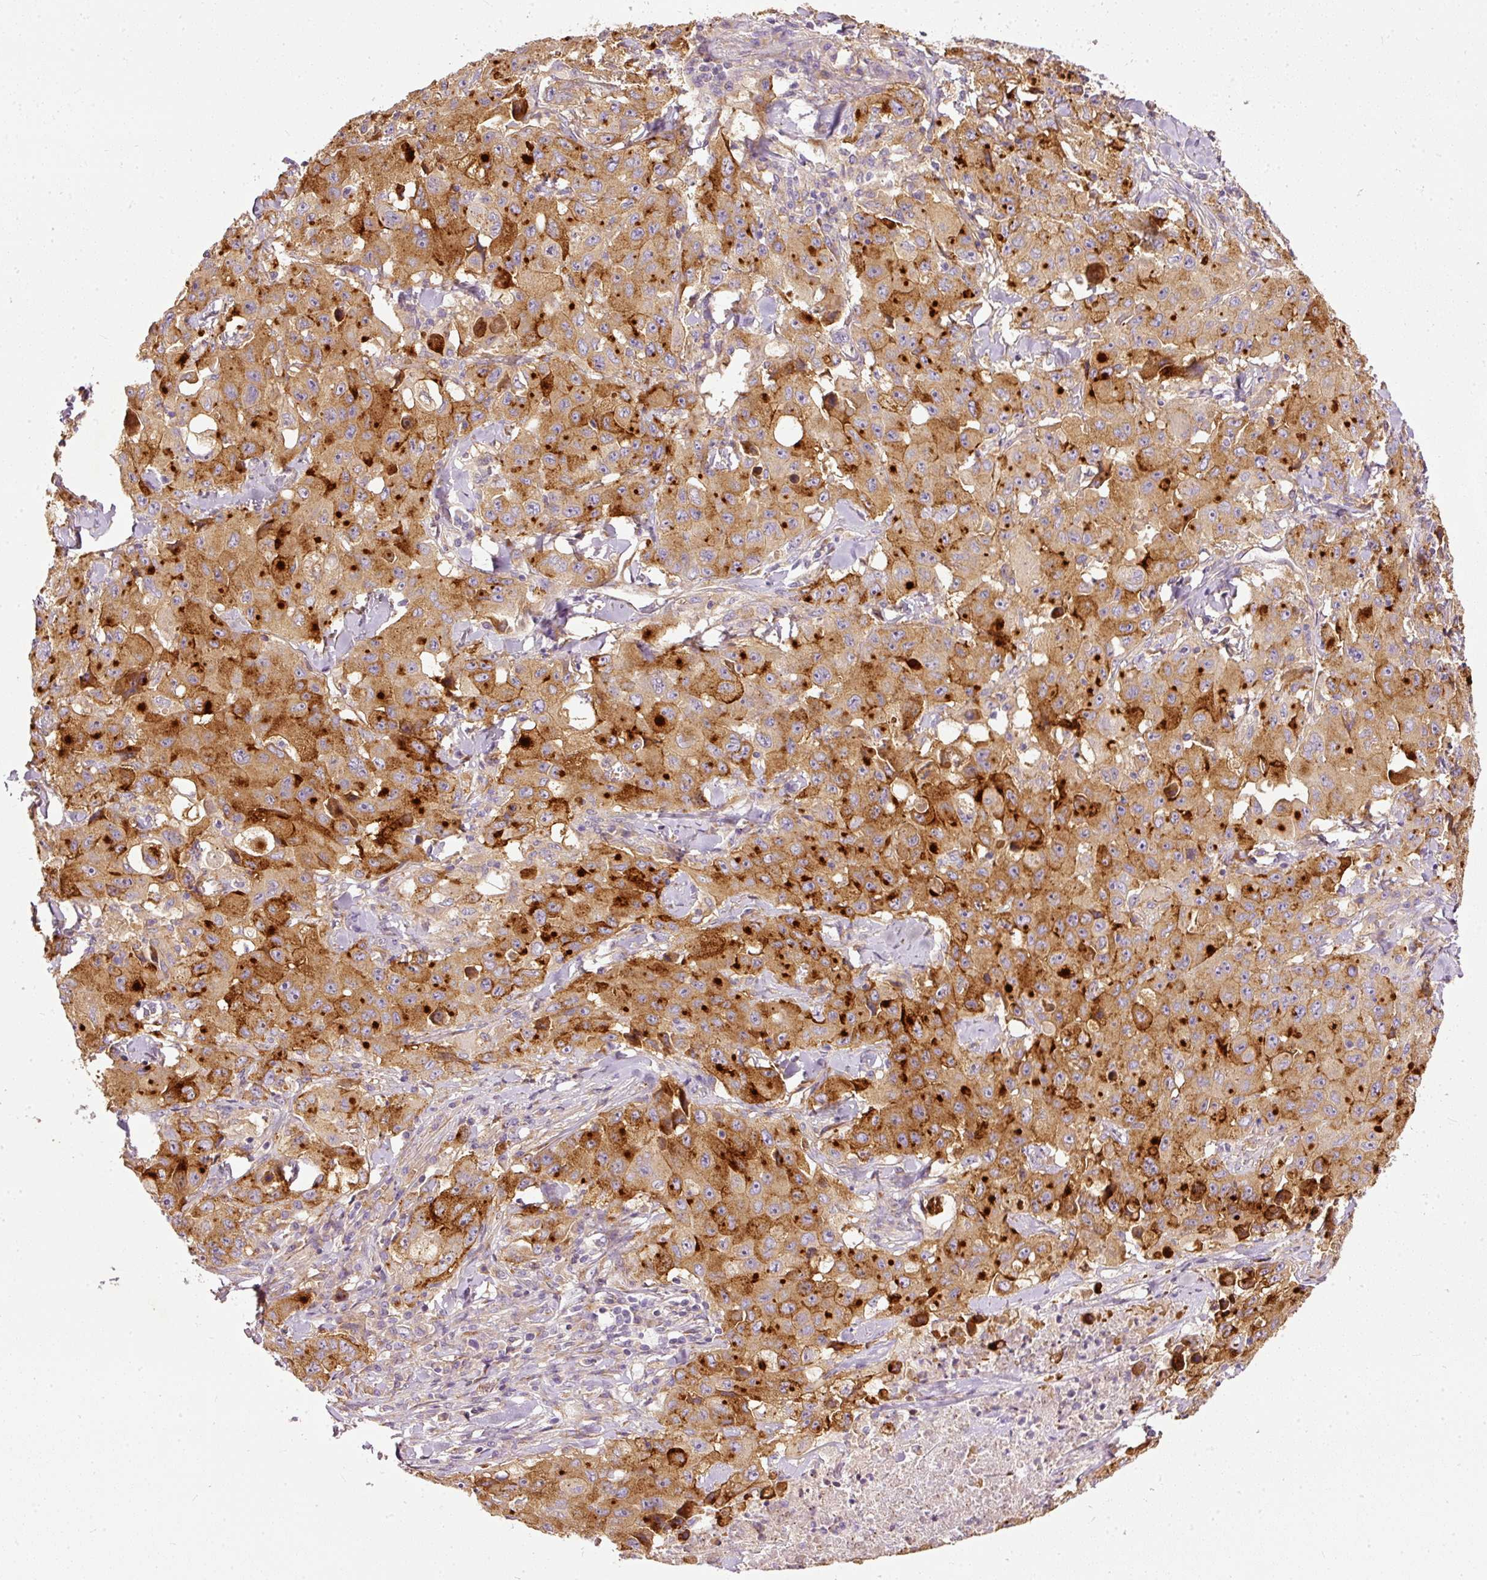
{"staining": {"intensity": "strong", "quantity": ">75%", "location": "cytoplasmic/membranous"}, "tissue": "lung cancer", "cell_type": "Tumor cells", "image_type": "cancer", "snomed": [{"axis": "morphology", "description": "Squamous cell carcinoma, NOS"}, {"axis": "topography", "description": "Lung"}], "caption": "Squamous cell carcinoma (lung) tissue demonstrates strong cytoplasmic/membranous staining in approximately >75% of tumor cells, visualized by immunohistochemistry. The protein of interest is shown in brown color, while the nuclei are stained blue.", "gene": "PAQR9", "patient": {"sex": "male", "age": 63}}